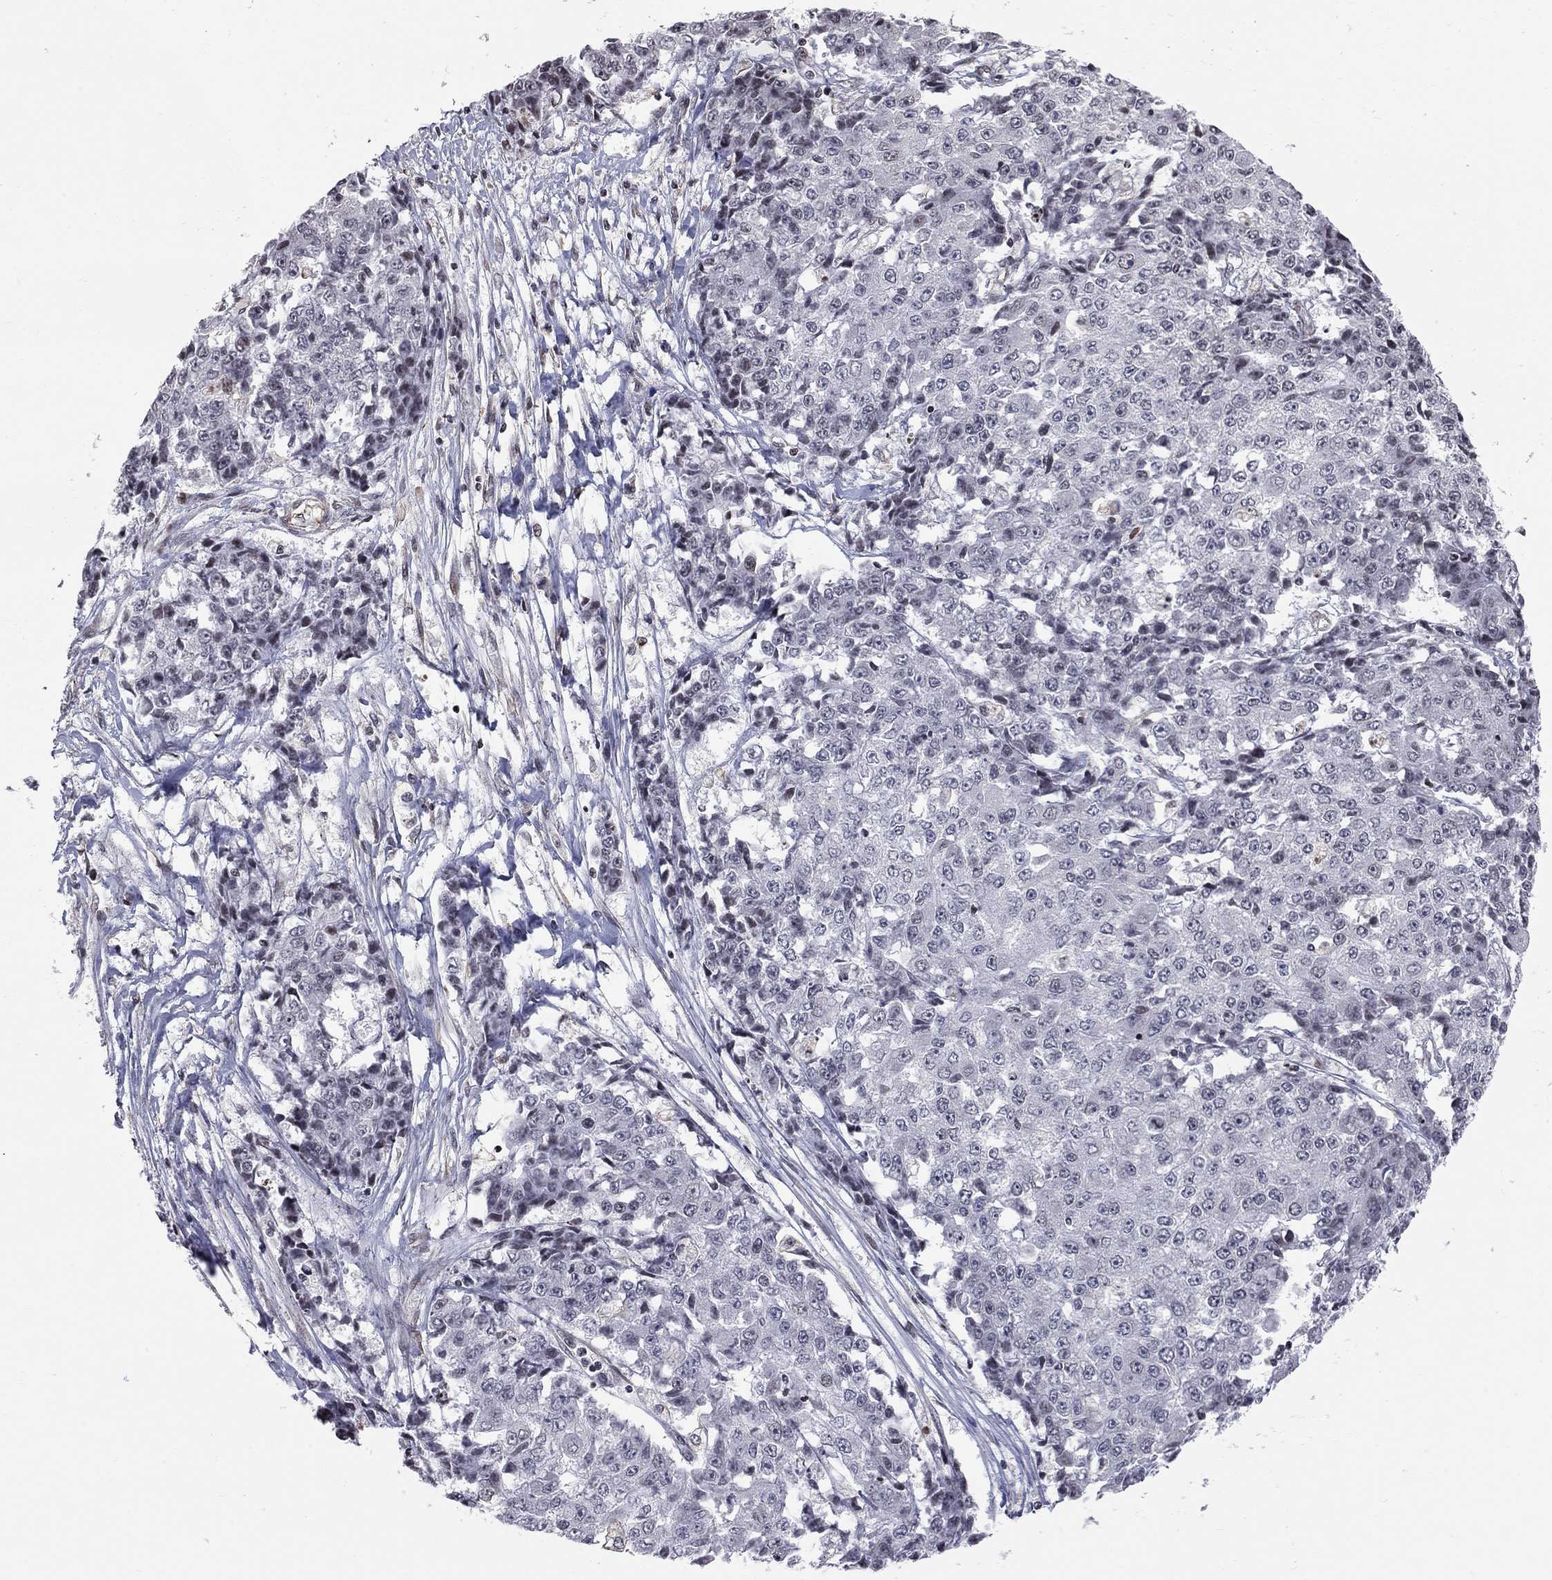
{"staining": {"intensity": "negative", "quantity": "none", "location": "none"}, "tissue": "ovarian cancer", "cell_type": "Tumor cells", "image_type": "cancer", "snomed": [{"axis": "morphology", "description": "Carcinoma, endometroid"}, {"axis": "topography", "description": "Ovary"}], "caption": "There is no significant staining in tumor cells of ovarian cancer. (Stains: DAB (3,3'-diaminobenzidine) immunohistochemistry (IHC) with hematoxylin counter stain, Microscopy: brightfield microscopy at high magnification).", "gene": "MTNR1B", "patient": {"sex": "female", "age": 42}}